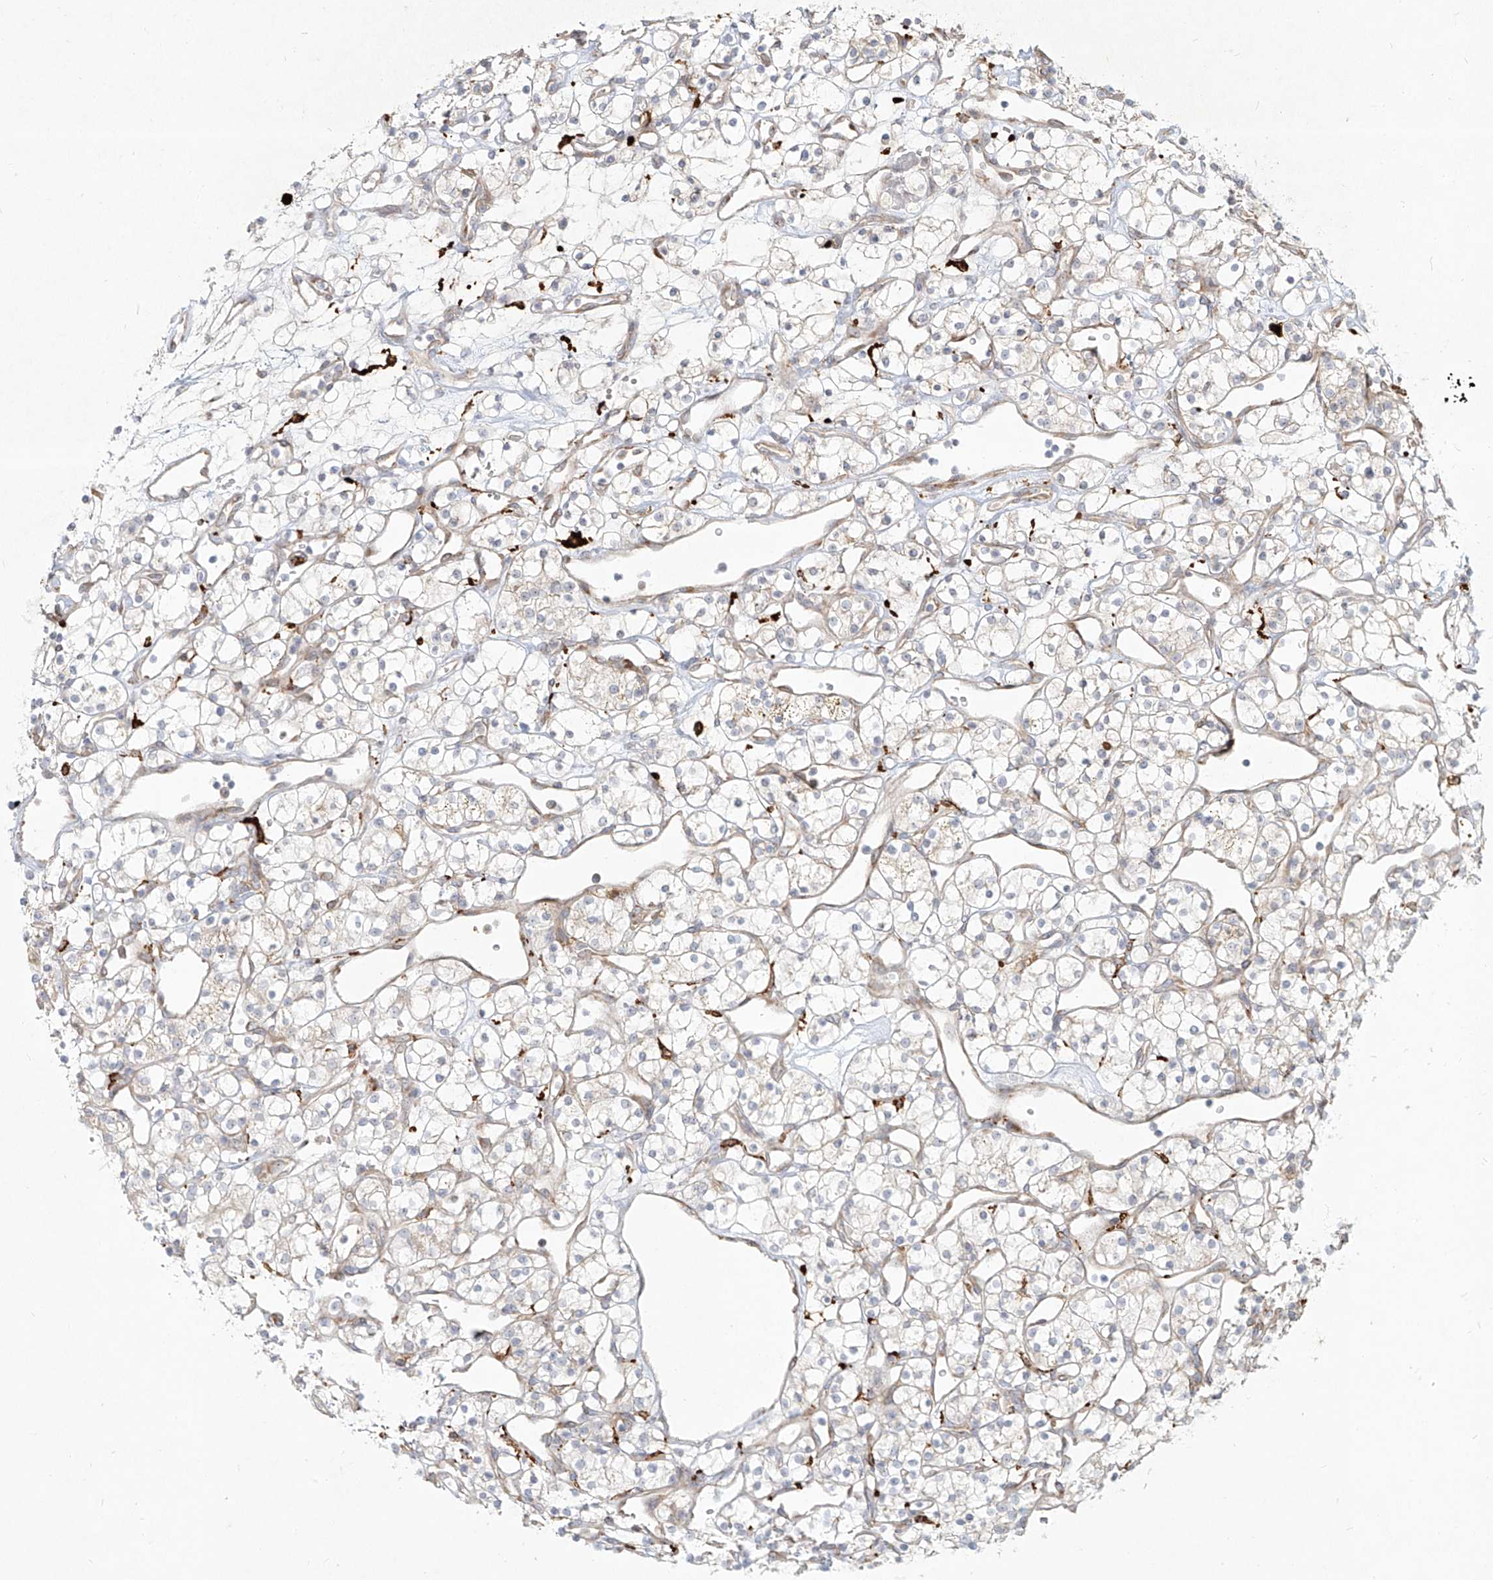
{"staining": {"intensity": "negative", "quantity": "none", "location": "none"}, "tissue": "renal cancer", "cell_type": "Tumor cells", "image_type": "cancer", "snomed": [{"axis": "morphology", "description": "Adenocarcinoma, NOS"}, {"axis": "topography", "description": "Kidney"}], "caption": "There is no significant staining in tumor cells of adenocarcinoma (renal).", "gene": "CD209", "patient": {"sex": "female", "age": 60}}